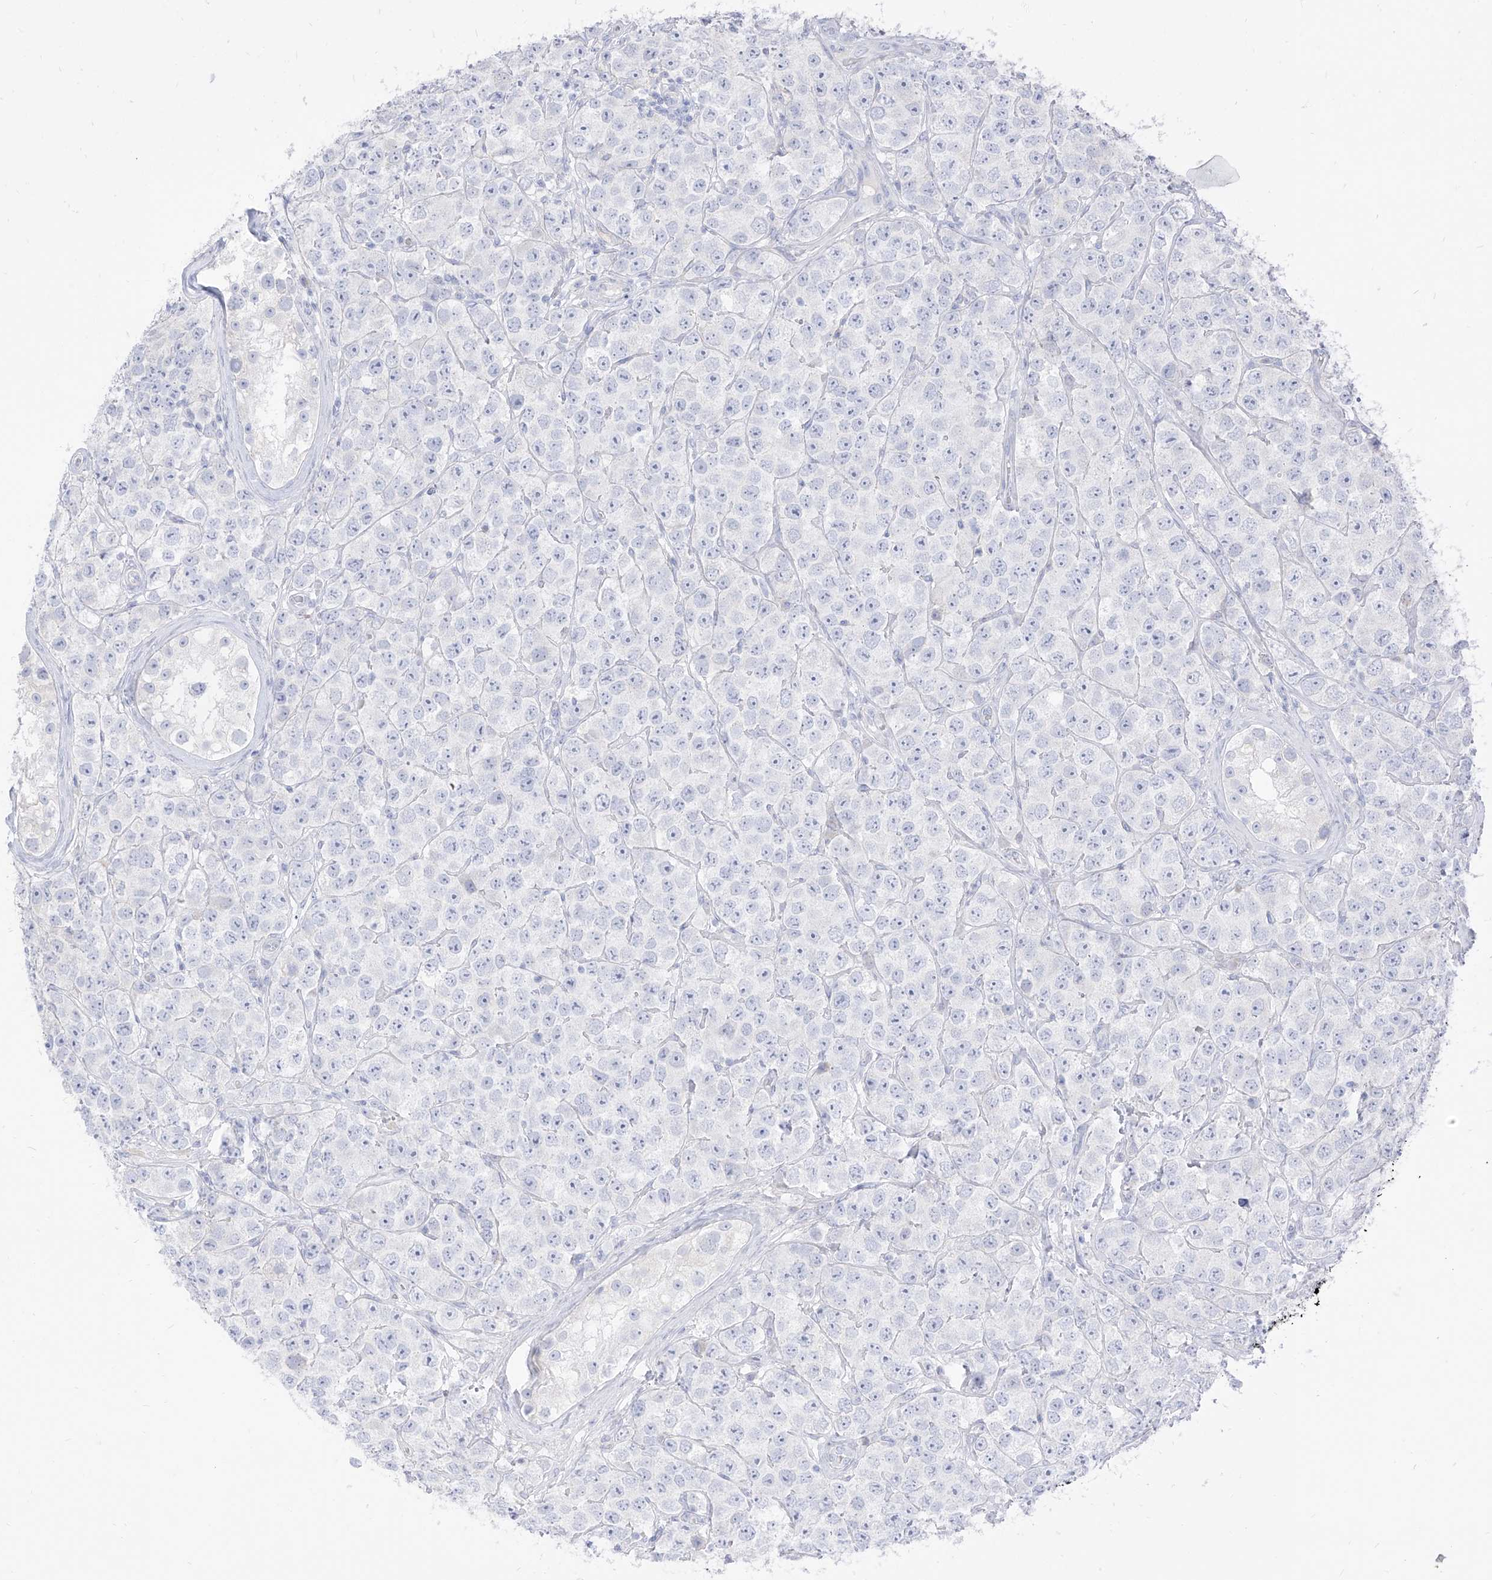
{"staining": {"intensity": "negative", "quantity": "none", "location": "none"}, "tissue": "testis cancer", "cell_type": "Tumor cells", "image_type": "cancer", "snomed": [{"axis": "morphology", "description": "Seminoma, NOS"}, {"axis": "topography", "description": "Testis"}], "caption": "This is an immunohistochemistry photomicrograph of testis seminoma. There is no staining in tumor cells.", "gene": "ARHGEF40", "patient": {"sex": "male", "age": 28}}